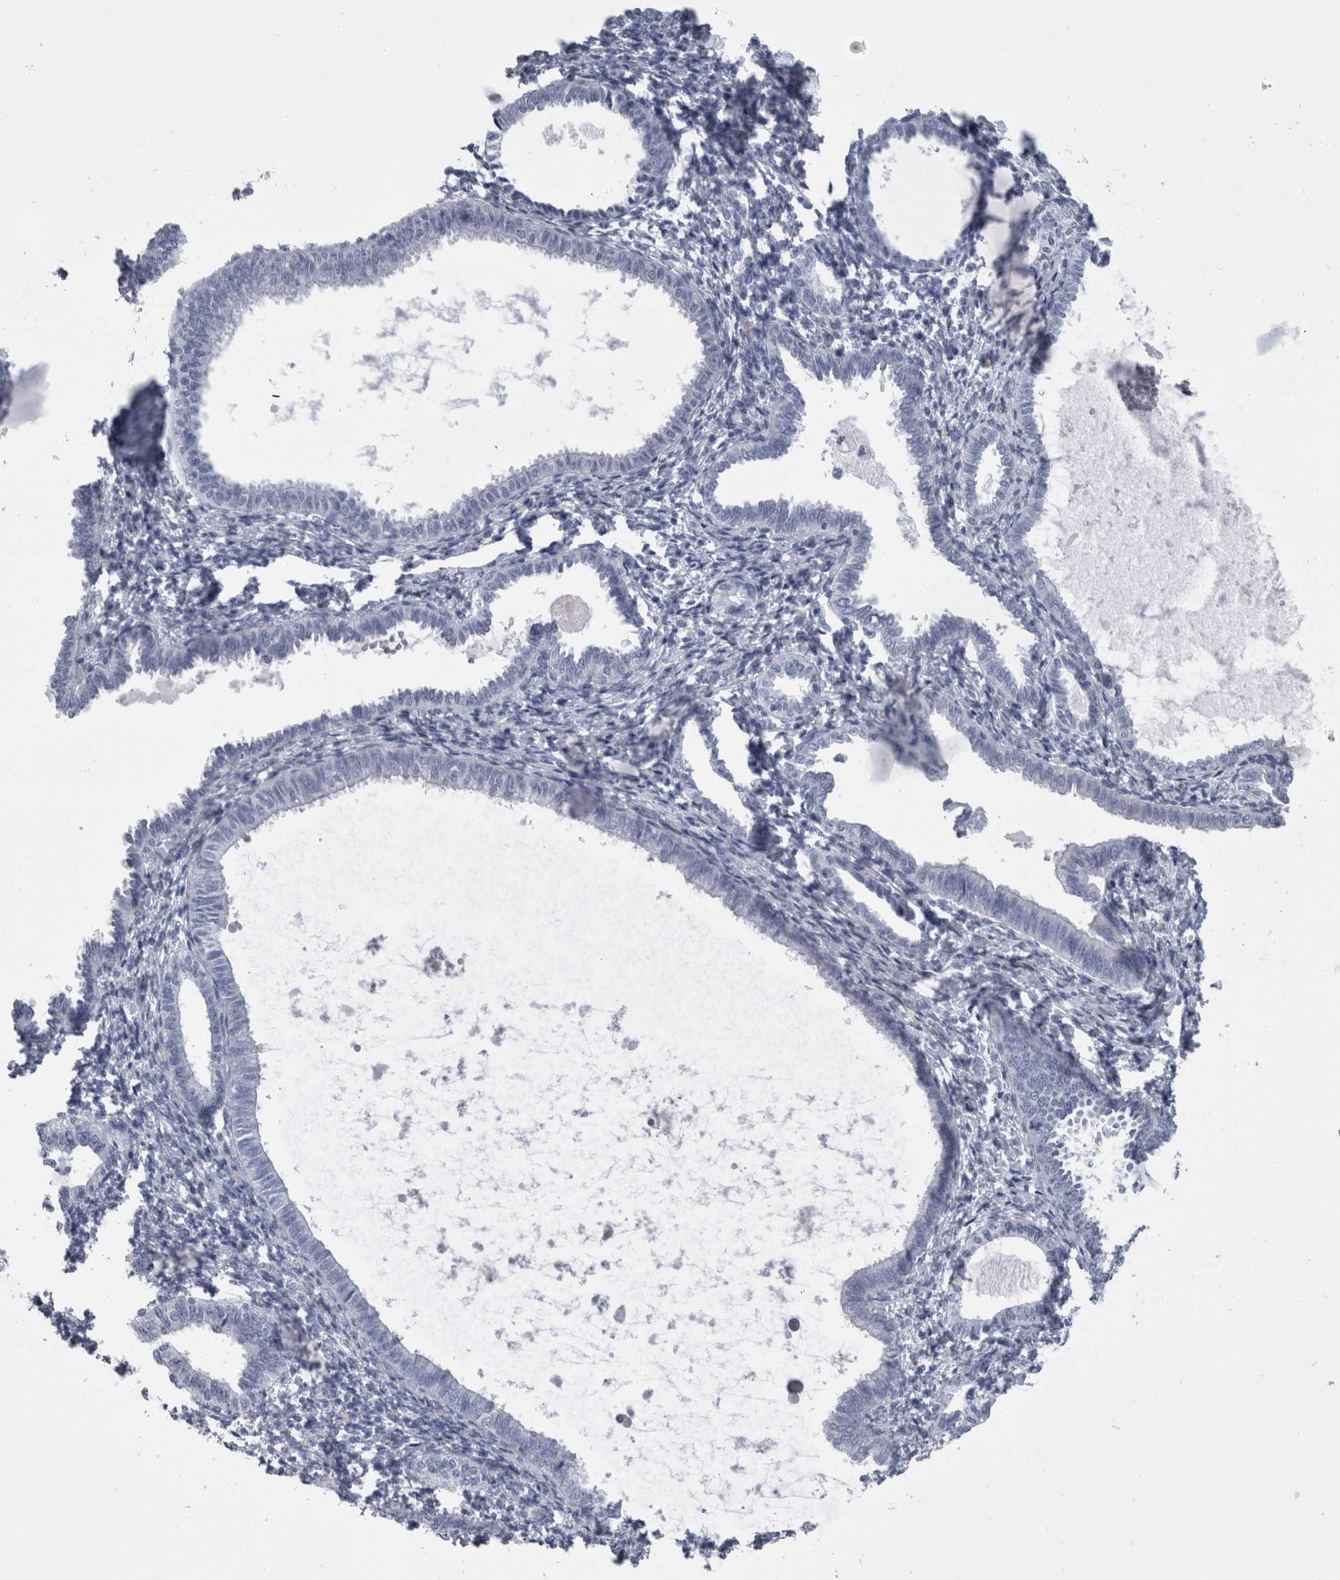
{"staining": {"intensity": "negative", "quantity": "none", "location": "none"}, "tissue": "endometrium", "cell_type": "Cells in endometrial stroma", "image_type": "normal", "snomed": [{"axis": "morphology", "description": "Normal tissue, NOS"}, {"axis": "topography", "description": "Endometrium"}], "caption": "This is a photomicrograph of IHC staining of normal endometrium, which shows no positivity in cells in endometrial stroma.", "gene": "VWDE", "patient": {"sex": "female", "age": 77}}